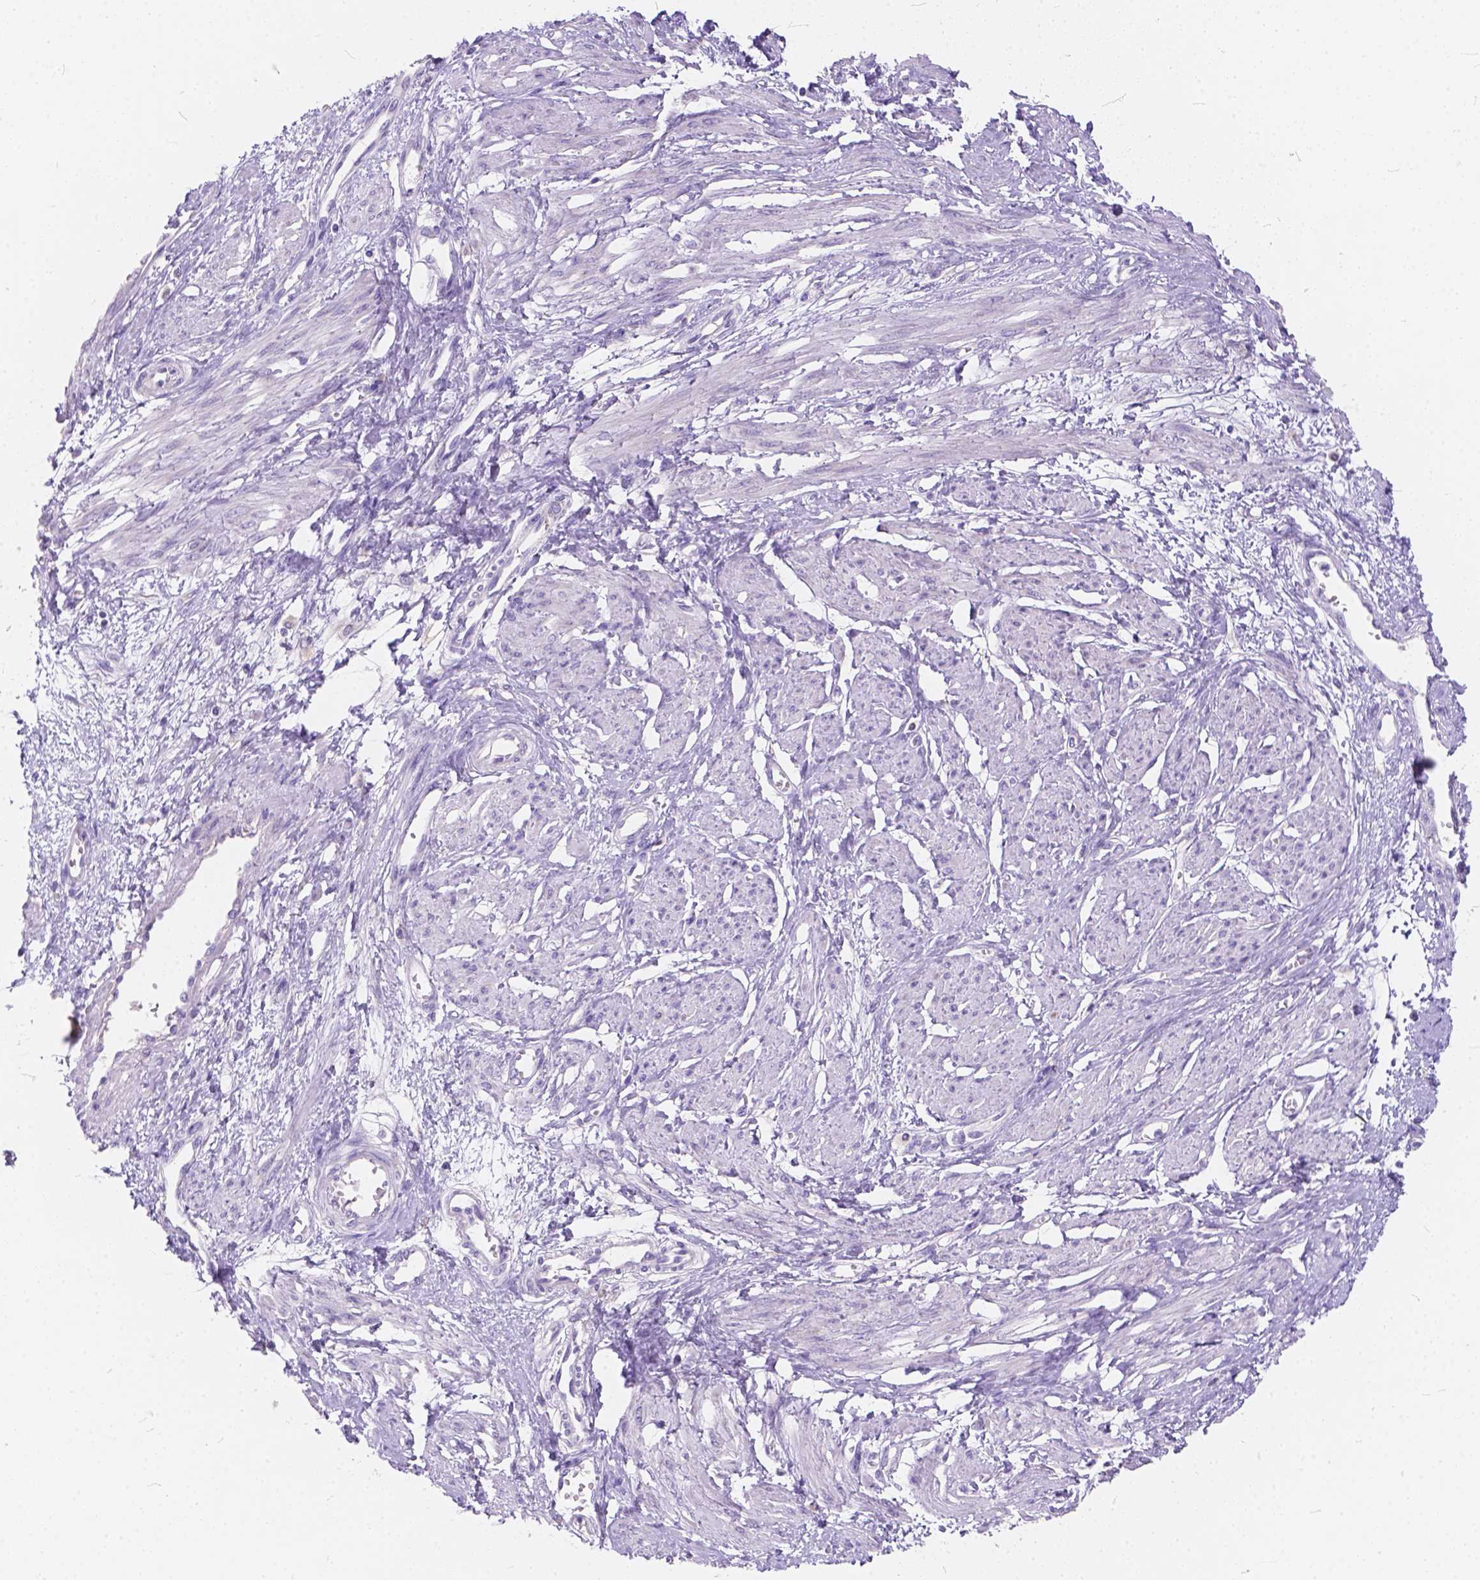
{"staining": {"intensity": "negative", "quantity": "none", "location": "none"}, "tissue": "smooth muscle", "cell_type": "Smooth muscle cells", "image_type": "normal", "snomed": [{"axis": "morphology", "description": "Normal tissue, NOS"}, {"axis": "topography", "description": "Smooth muscle"}, {"axis": "topography", "description": "Uterus"}], "caption": "High magnification brightfield microscopy of benign smooth muscle stained with DAB (brown) and counterstained with hematoxylin (blue): smooth muscle cells show no significant expression. Nuclei are stained in blue.", "gene": "PEX11G", "patient": {"sex": "female", "age": 39}}